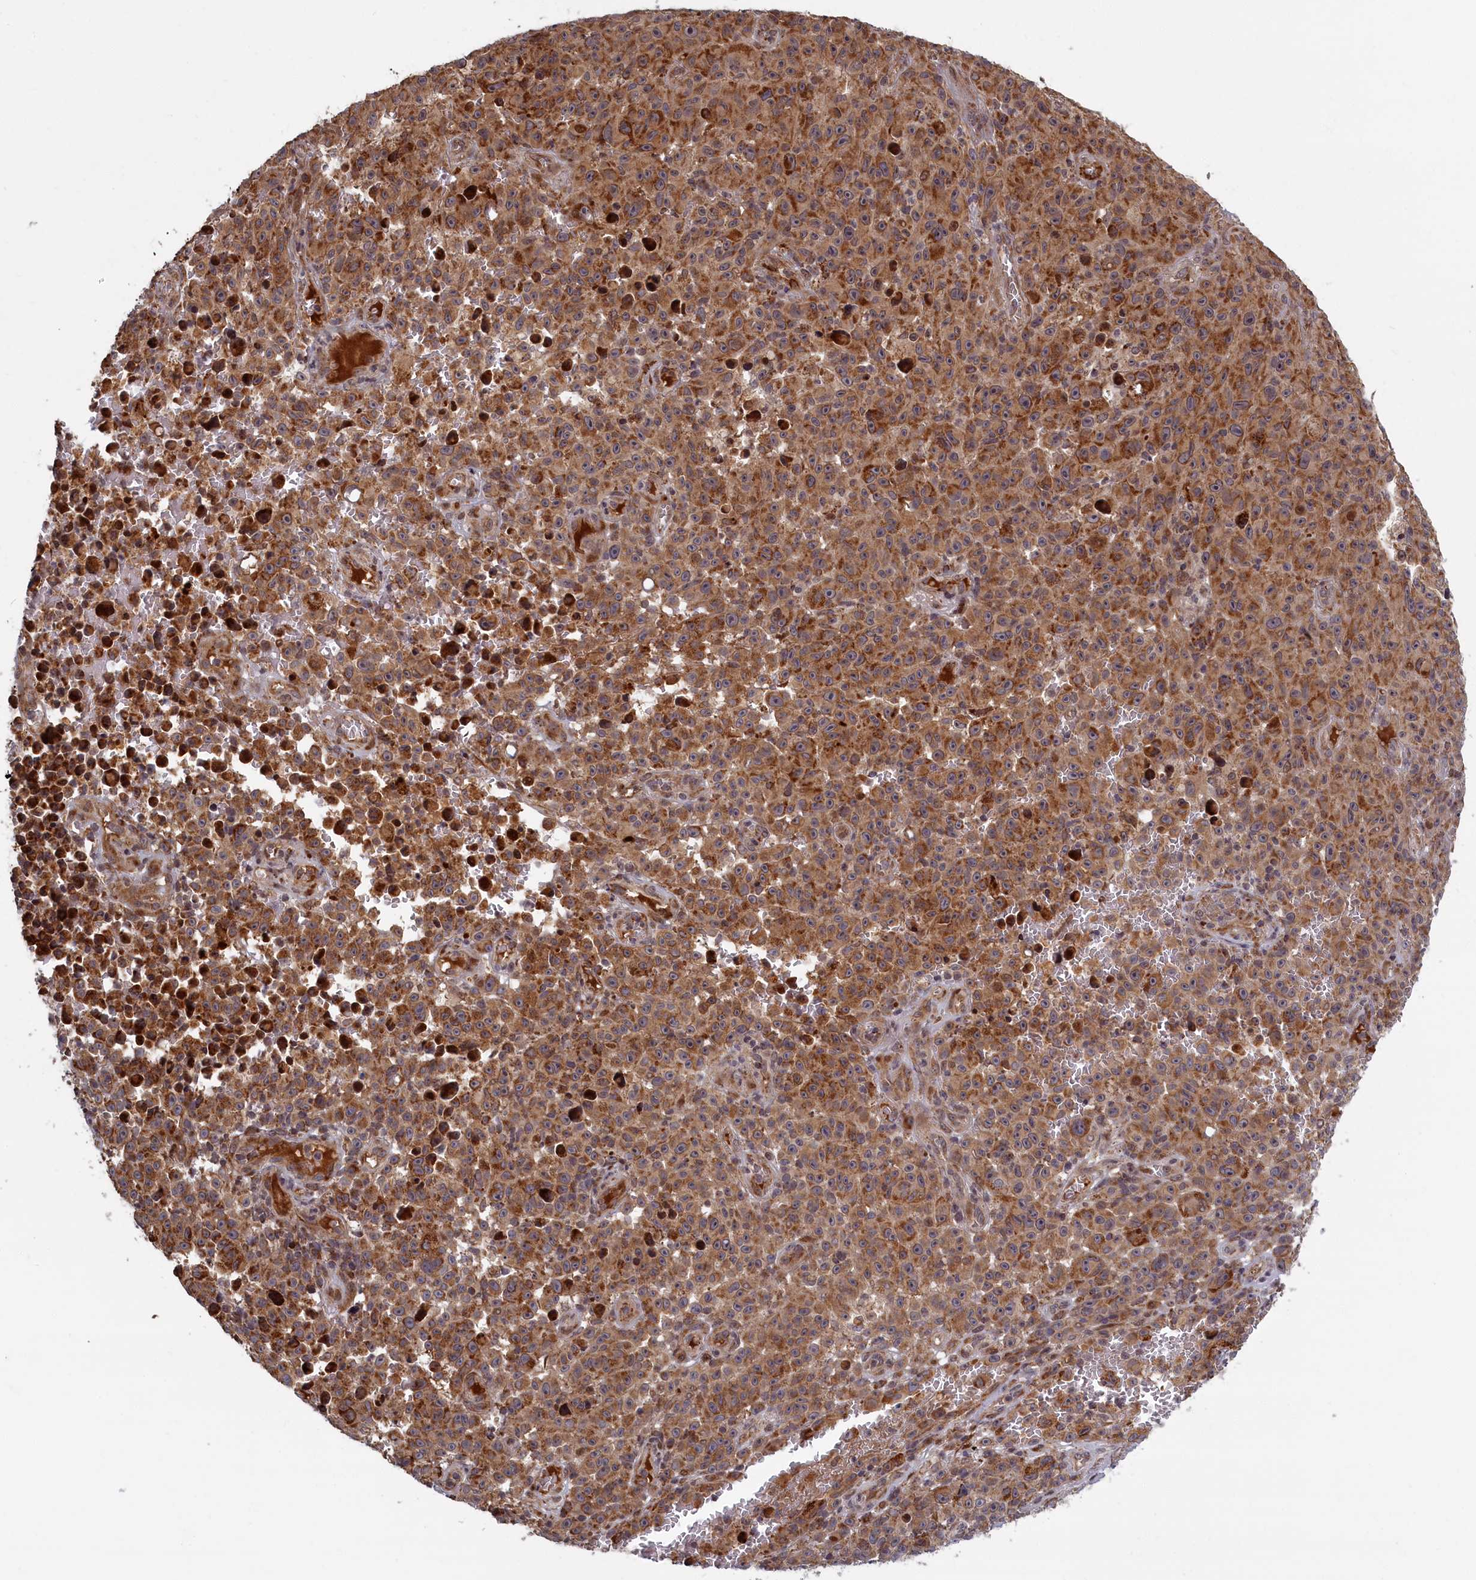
{"staining": {"intensity": "strong", "quantity": ">75%", "location": "cytoplasmic/membranous"}, "tissue": "melanoma", "cell_type": "Tumor cells", "image_type": "cancer", "snomed": [{"axis": "morphology", "description": "Malignant melanoma, NOS"}, {"axis": "topography", "description": "Skin"}], "caption": "An immunohistochemistry (IHC) photomicrograph of tumor tissue is shown. Protein staining in brown shows strong cytoplasmic/membranous positivity in melanoma within tumor cells.", "gene": "PLA2G10", "patient": {"sex": "female", "age": 82}}